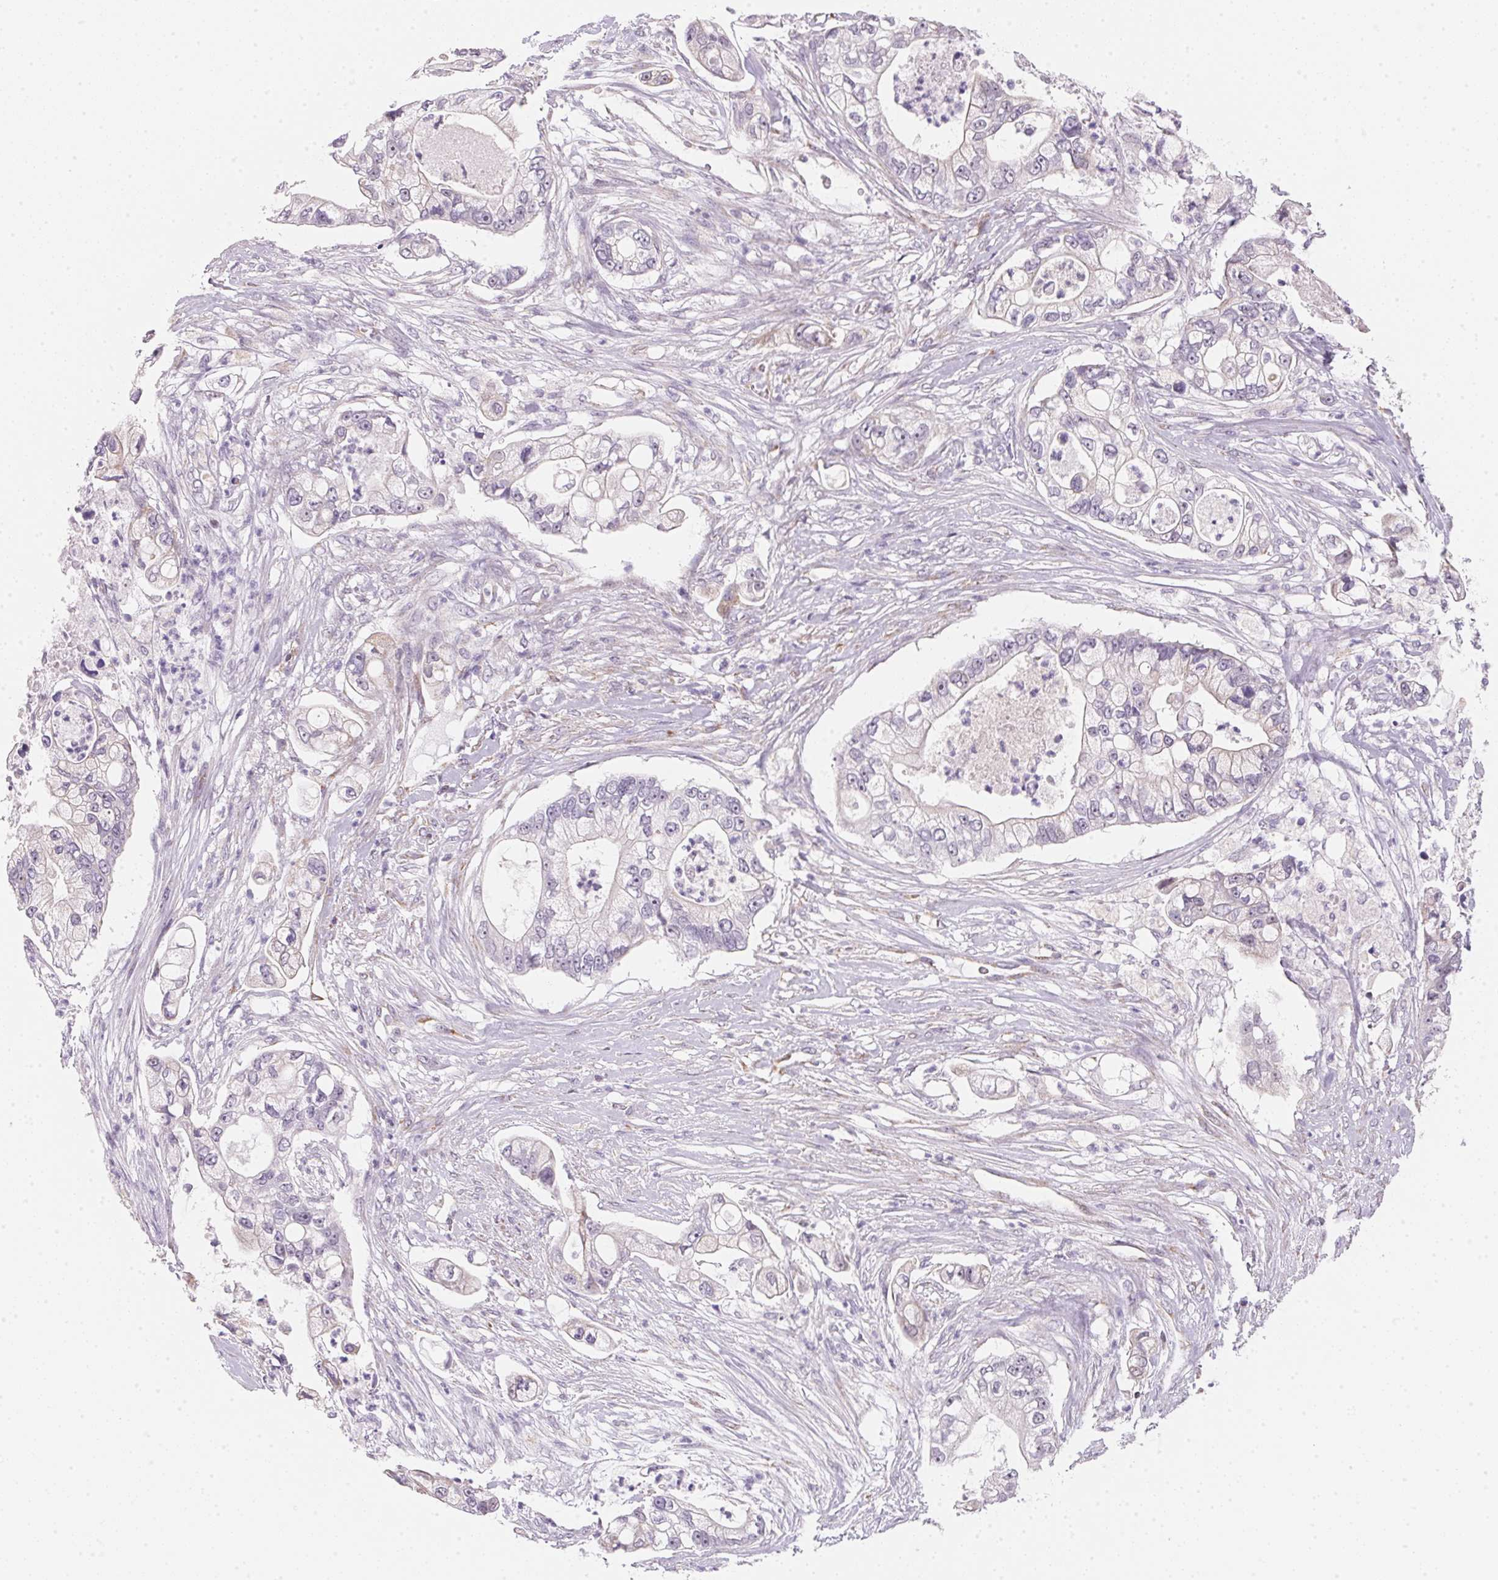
{"staining": {"intensity": "negative", "quantity": "none", "location": "none"}, "tissue": "pancreatic cancer", "cell_type": "Tumor cells", "image_type": "cancer", "snomed": [{"axis": "morphology", "description": "Adenocarcinoma, NOS"}, {"axis": "topography", "description": "Pancreas"}], "caption": "IHC micrograph of pancreatic adenocarcinoma stained for a protein (brown), which exhibits no positivity in tumor cells. (DAB (3,3'-diaminobenzidine) immunohistochemistry (IHC) with hematoxylin counter stain).", "gene": "GIPC2", "patient": {"sex": "female", "age": 69}}